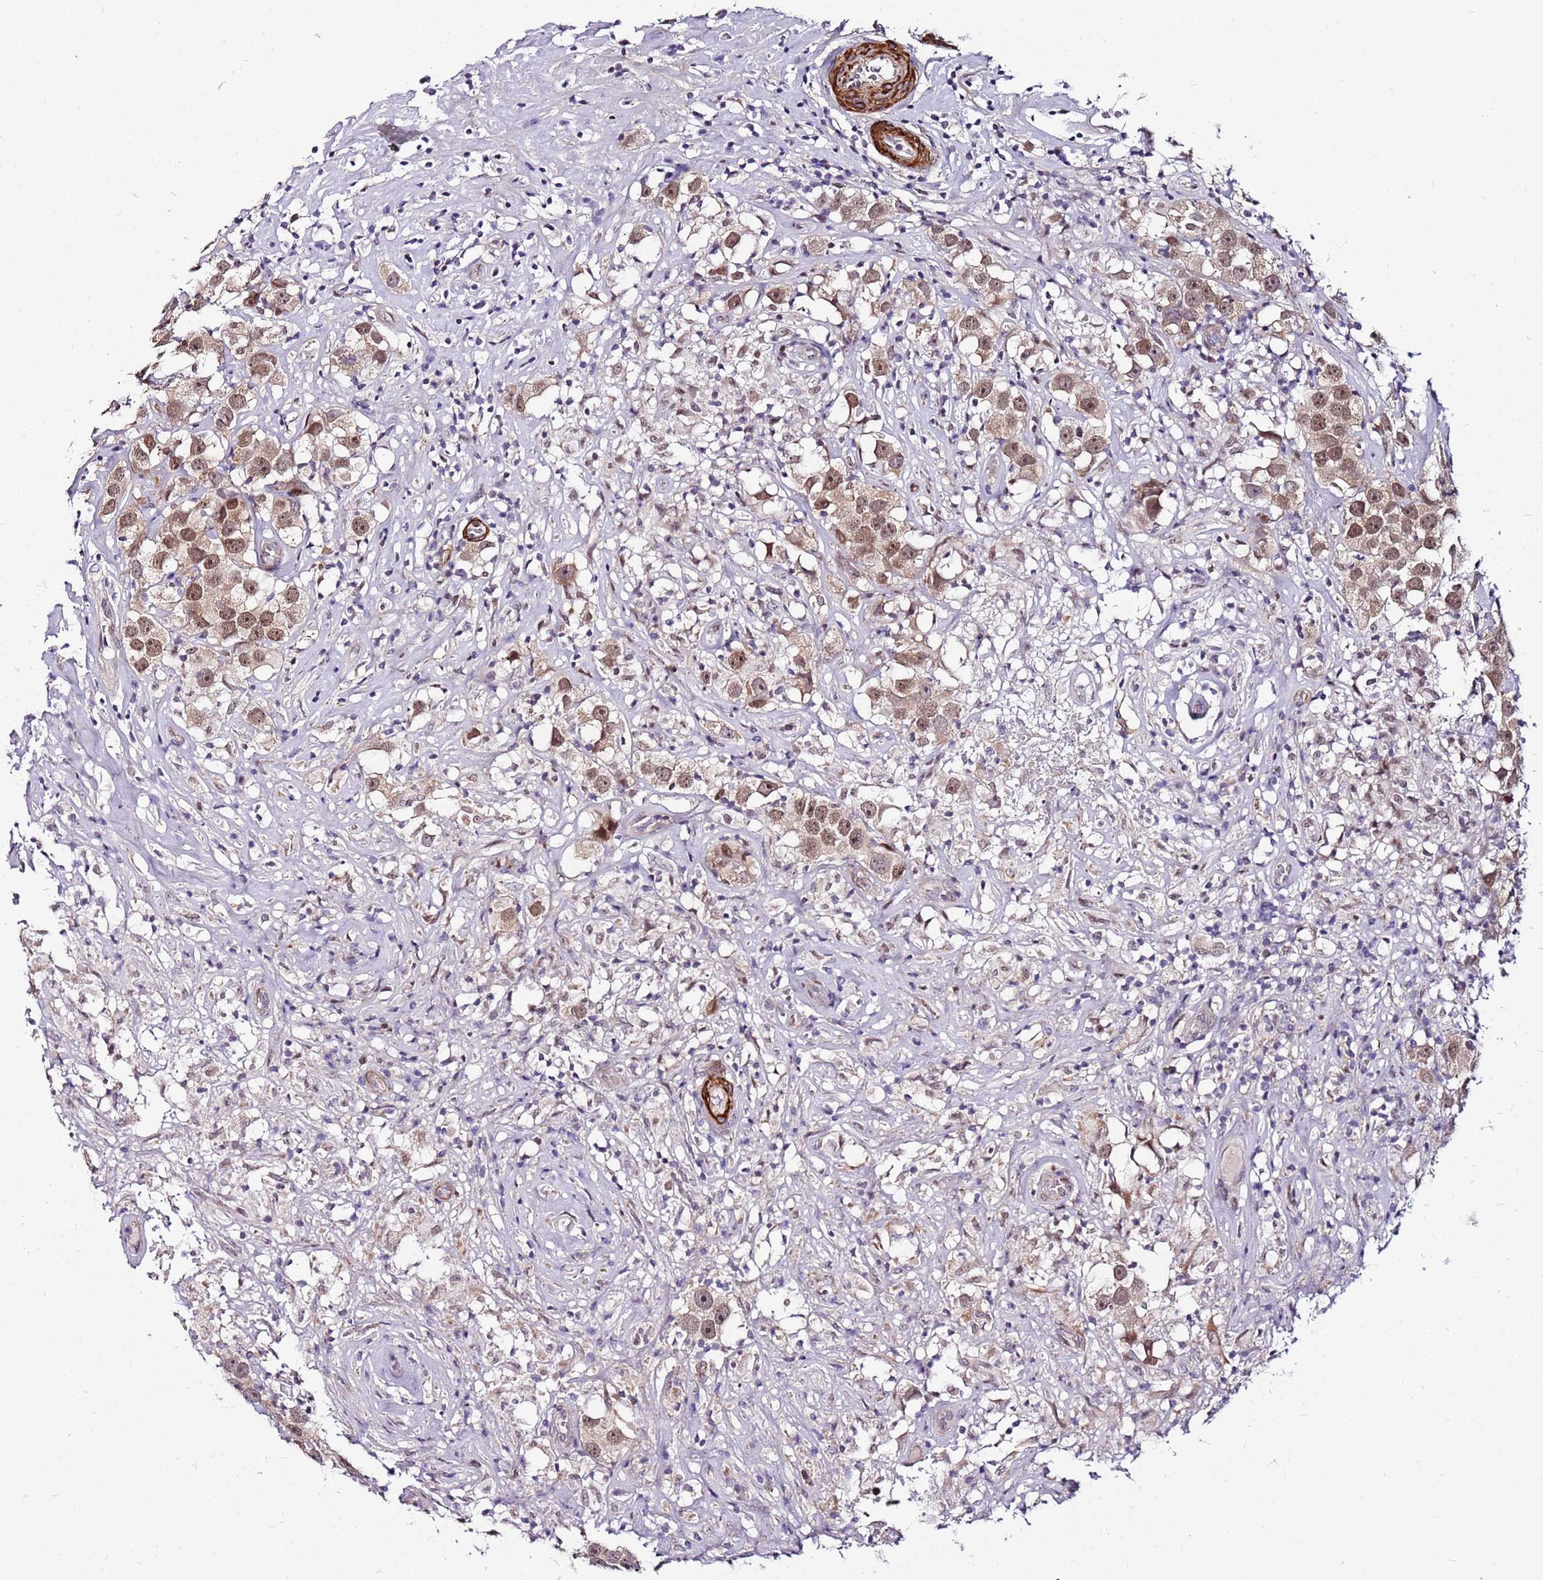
{"staining": {"intensity": "moderate", "quantity": ">75%", "location": "cytoplasmic/membranous,nuclear"}, "tissue": "testis cancer", "cell_type": "Tumor cells", "image_type": "cancer", "snomed": [{"axis": "morphology", "description": "Seminoma, NOS"}, {"axis": "topography", "description": "Testis"}], "caption": "Approximately >75% of tumor cells in human testis seminoma exhibit moderate cytoplasmic/membranous and nuclear protein positivity as visualized by brown immunohistochemical staining.", "gene": "POLE3", "patient": {"sex": "male", "age": 49}}